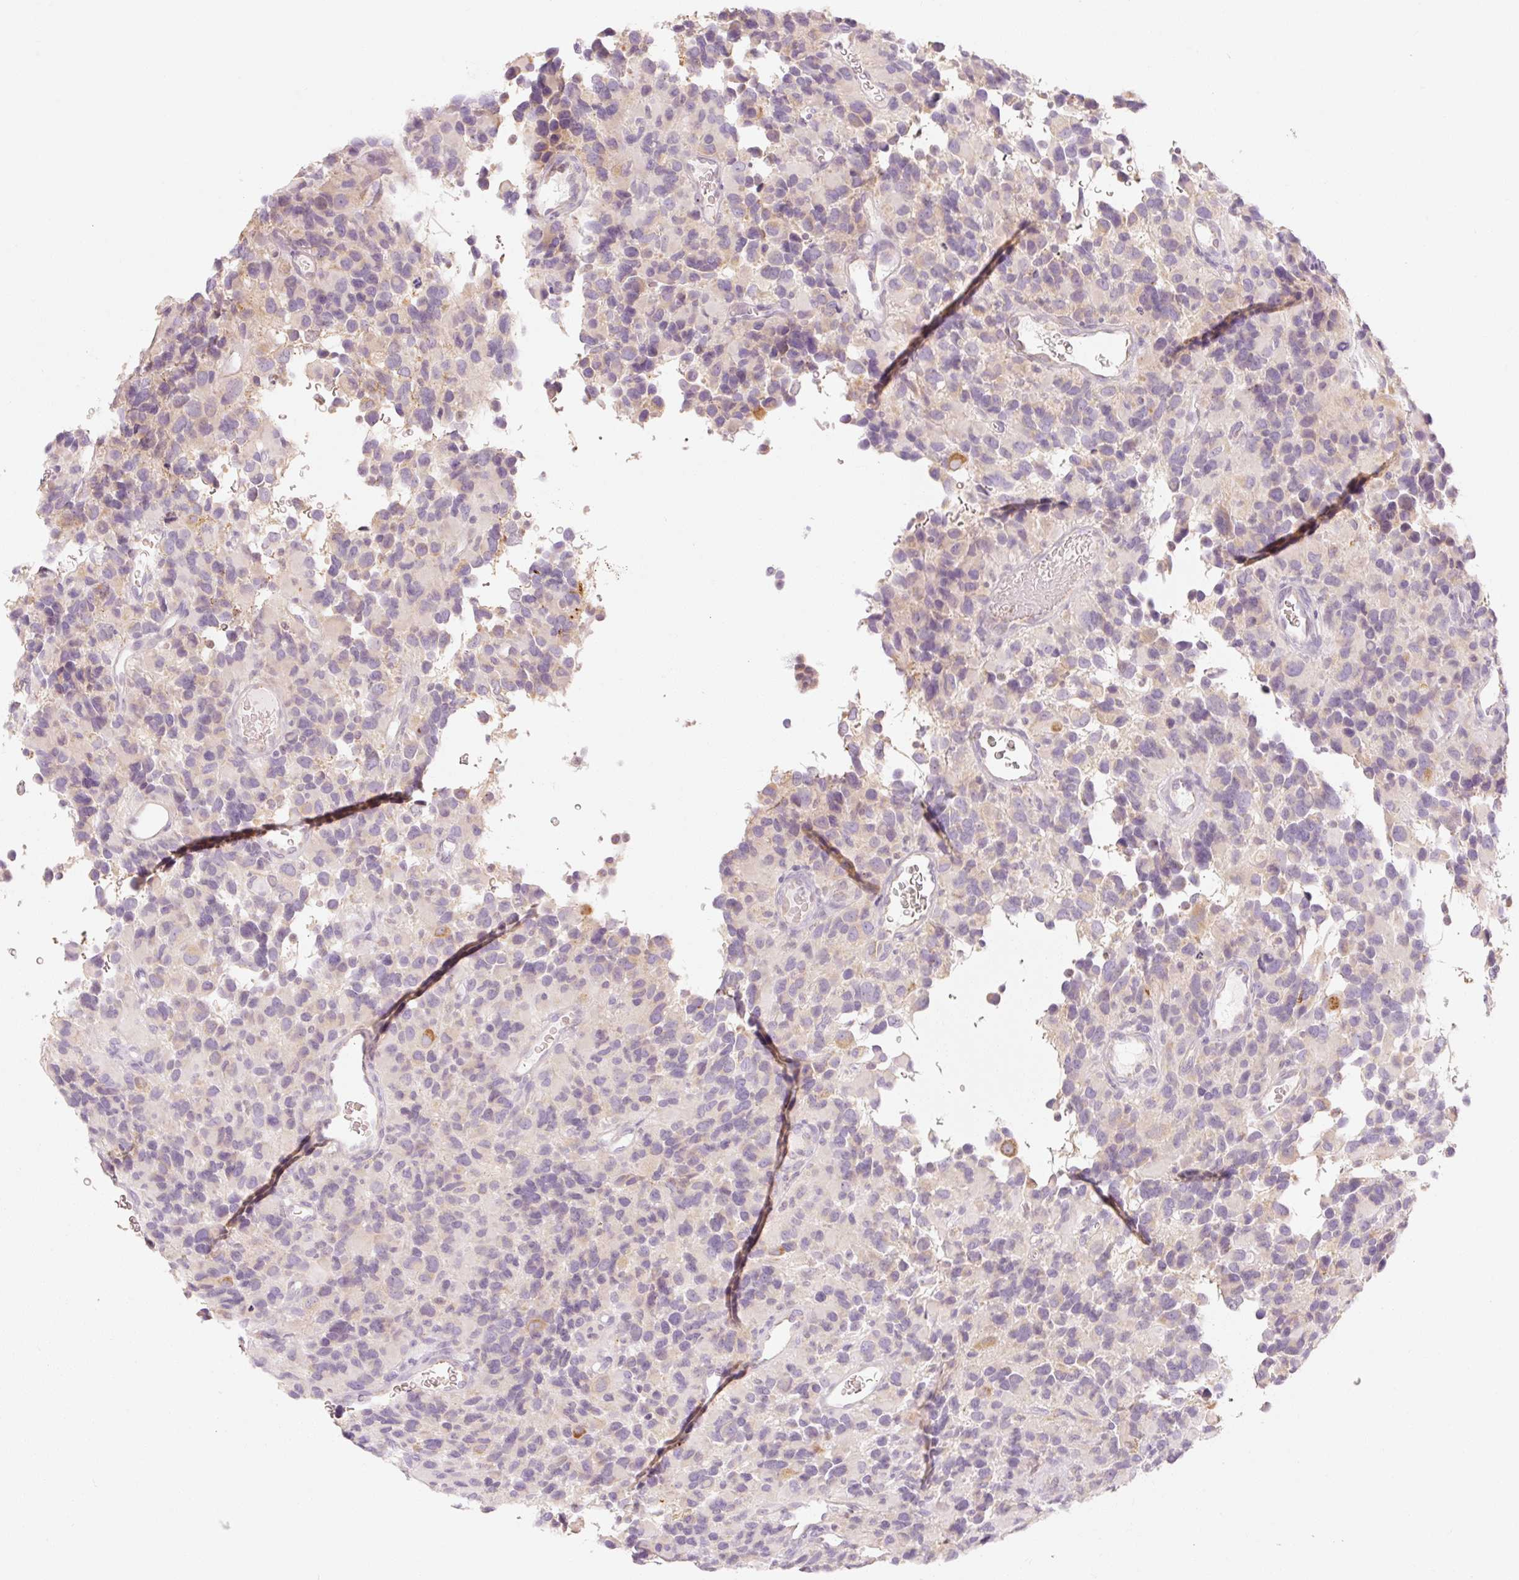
{"staining": {"intensity": "weak", "quantity": "<25%", "location": "cytoplasmic/membranous"}, "tissue": "glioma", "cell_type": "Tumor cells", "image_type": "cancer", "snomed": [{"axis": "morphology", "description": "Glioma, malignant, High grade"}, {"axis": "topography", "description": "Brain"}], "caption": "High power microscopy histopathology image of an IHC image of malignant glioma (high-grade), revealing no significant staining in tumor cells.", "gene": "MYO1D", "patient": {"sex": "male", "age": 77}}